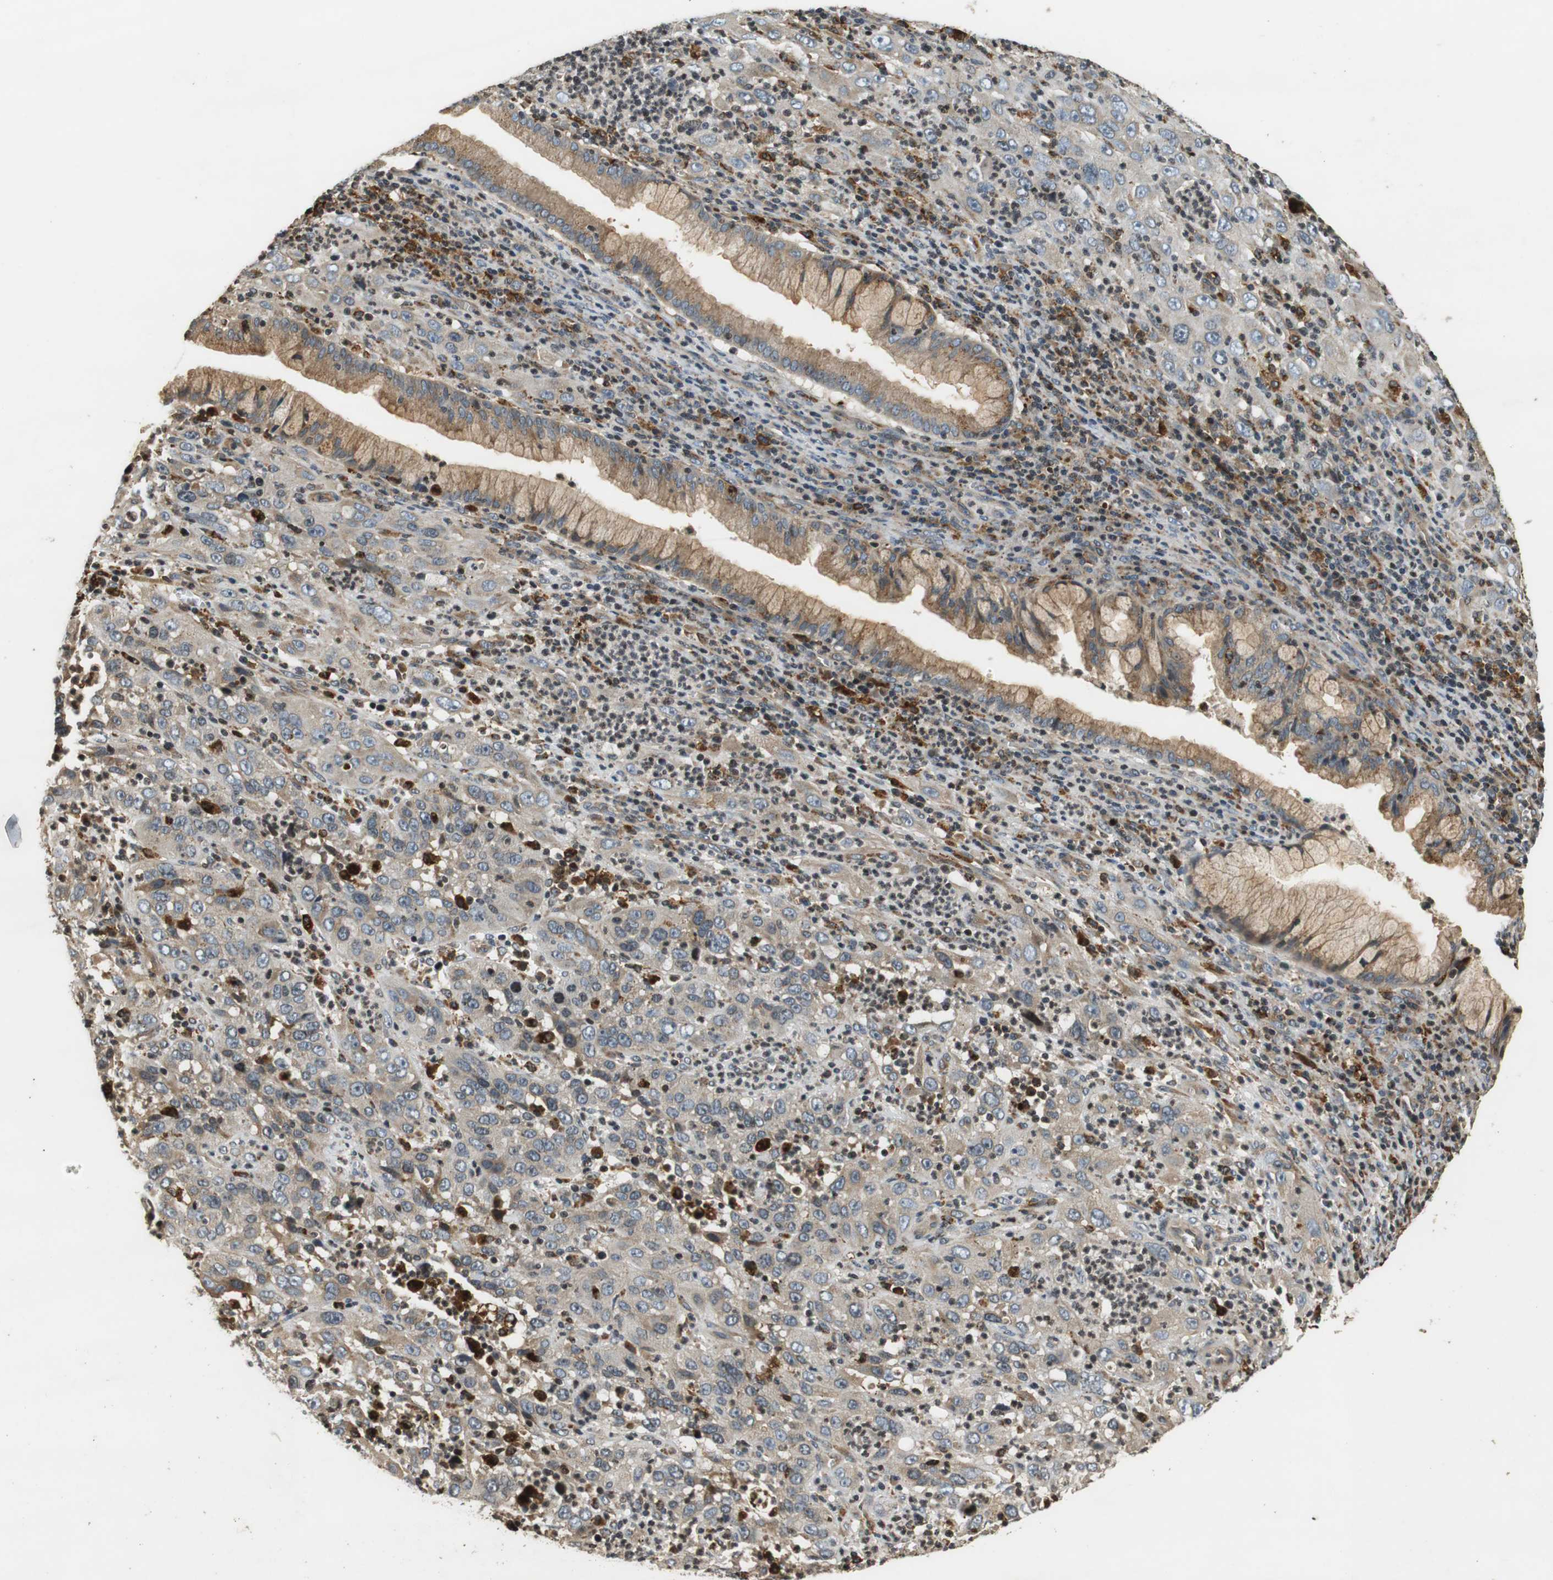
{"staining": {"intensity": "weak", "quantity": ">75%", "location": "cytoplasmic/membranous"}, "tissue": "cervical cancer", "cell_type": "Tumor cells", "image_type": "cancer", "snomed": [{"axis": "morphology", "description": "Squamous cell carcinoma, NOS"}, {"axis": "topography", "description": "Cervix"}], "caption": "This is an image of immunohistochemistry (IHC) staining of squamous cell carcinoma (cervical), which shows weak staining in the cytoplasmic/membranous of tumor cells.", "gene": "TXNRD1", "patient": {"sex": "female", "age": 32}}